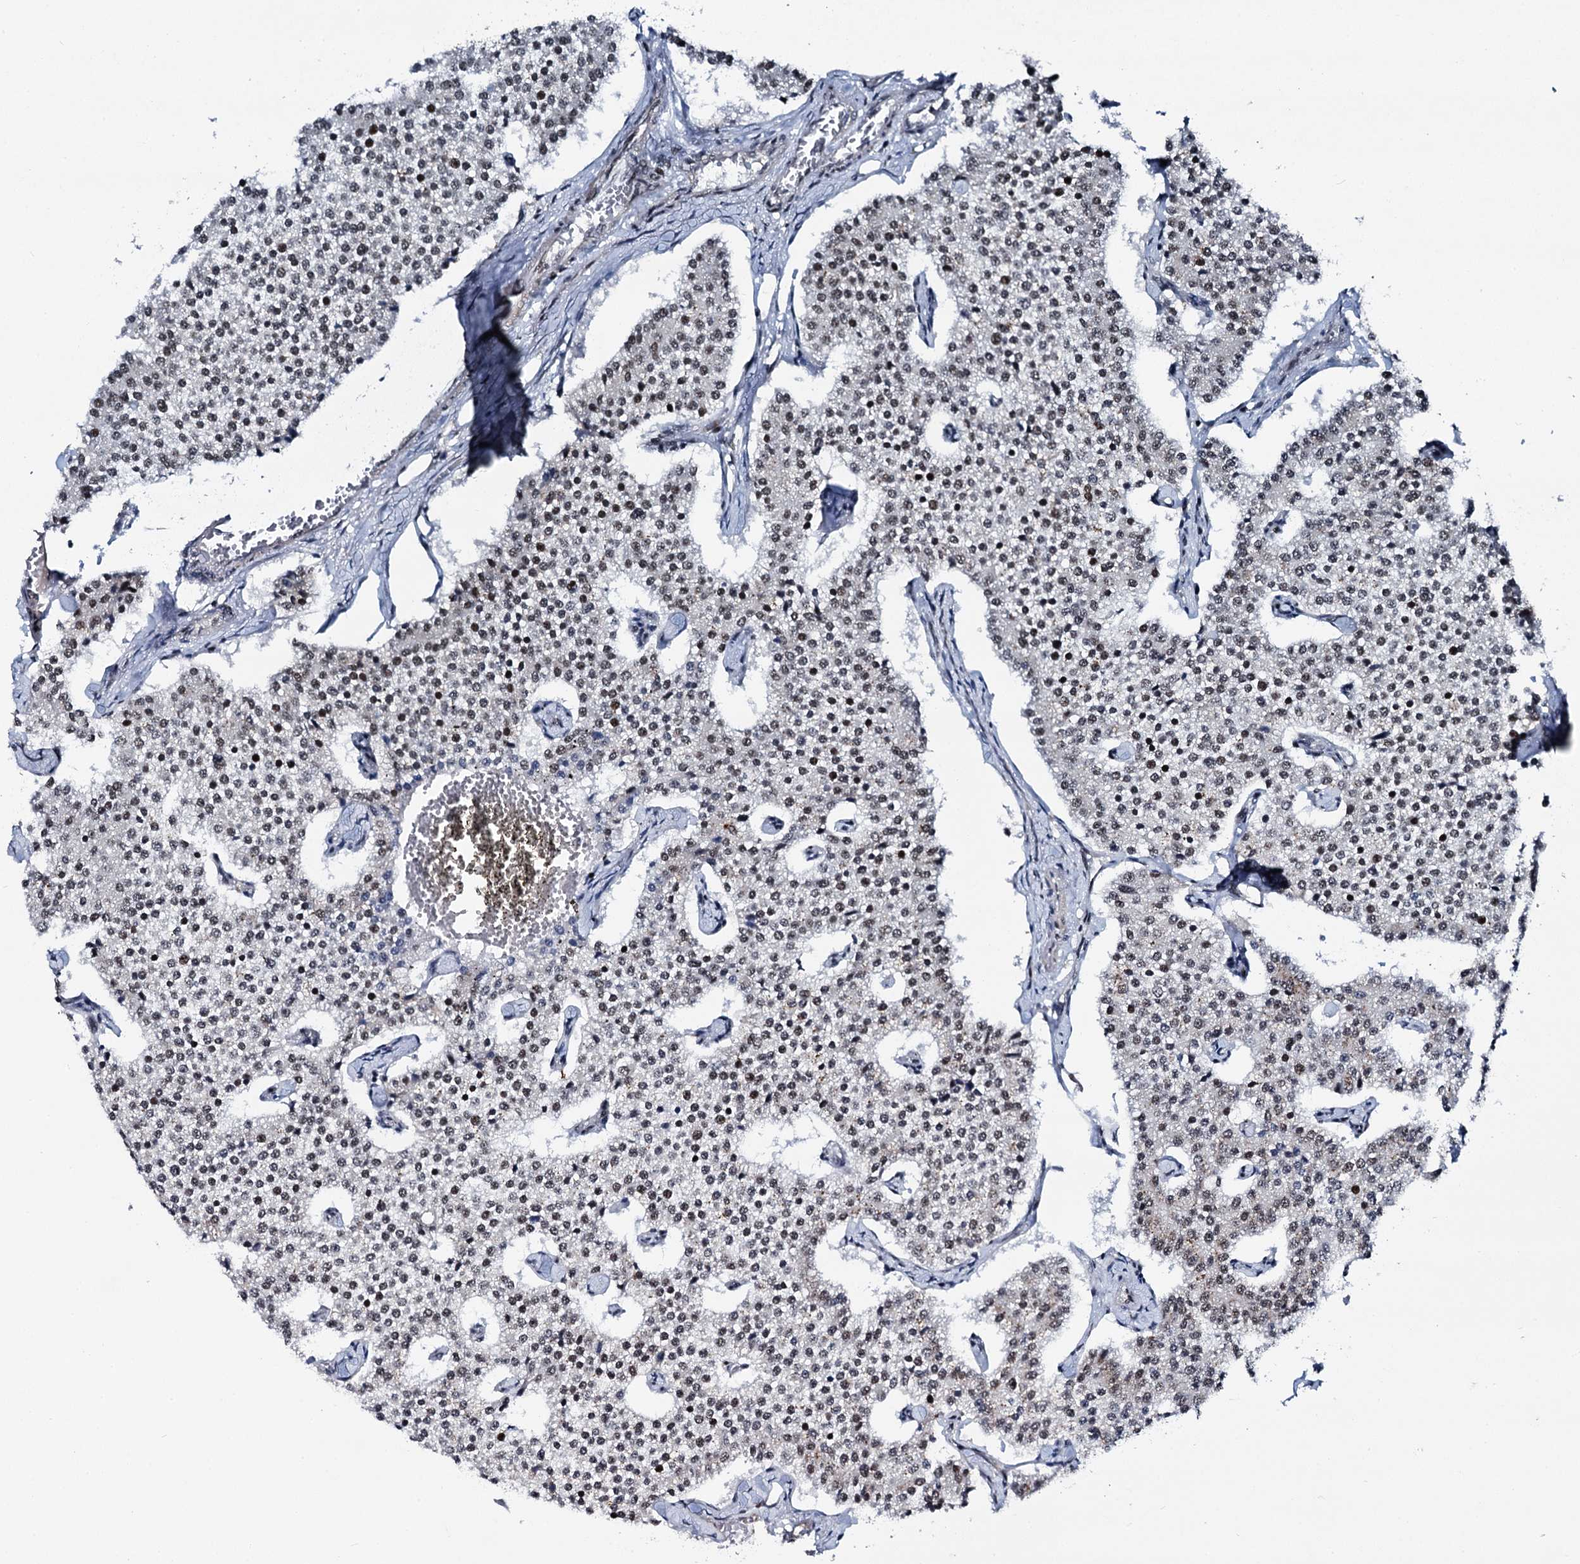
{"staining": {"intensity": "weak", "quantity": "<25%", "location": "nuclear"}, "tissue": "carcinoid", "cell_type": "Tumor cells", "image_type": "cancer", "snomed": [{"axis": "morphology", "description": "Carcinoid, malignant, NOS"}, {"axis": "topography", "description": "Colon"}], "caption": "Immunohistochemical staining of carcinoid (malignant) displays no significant expression in tumor cells.", "gene": "RUFY2", "patient": {"sex": "female", "age": 52}}